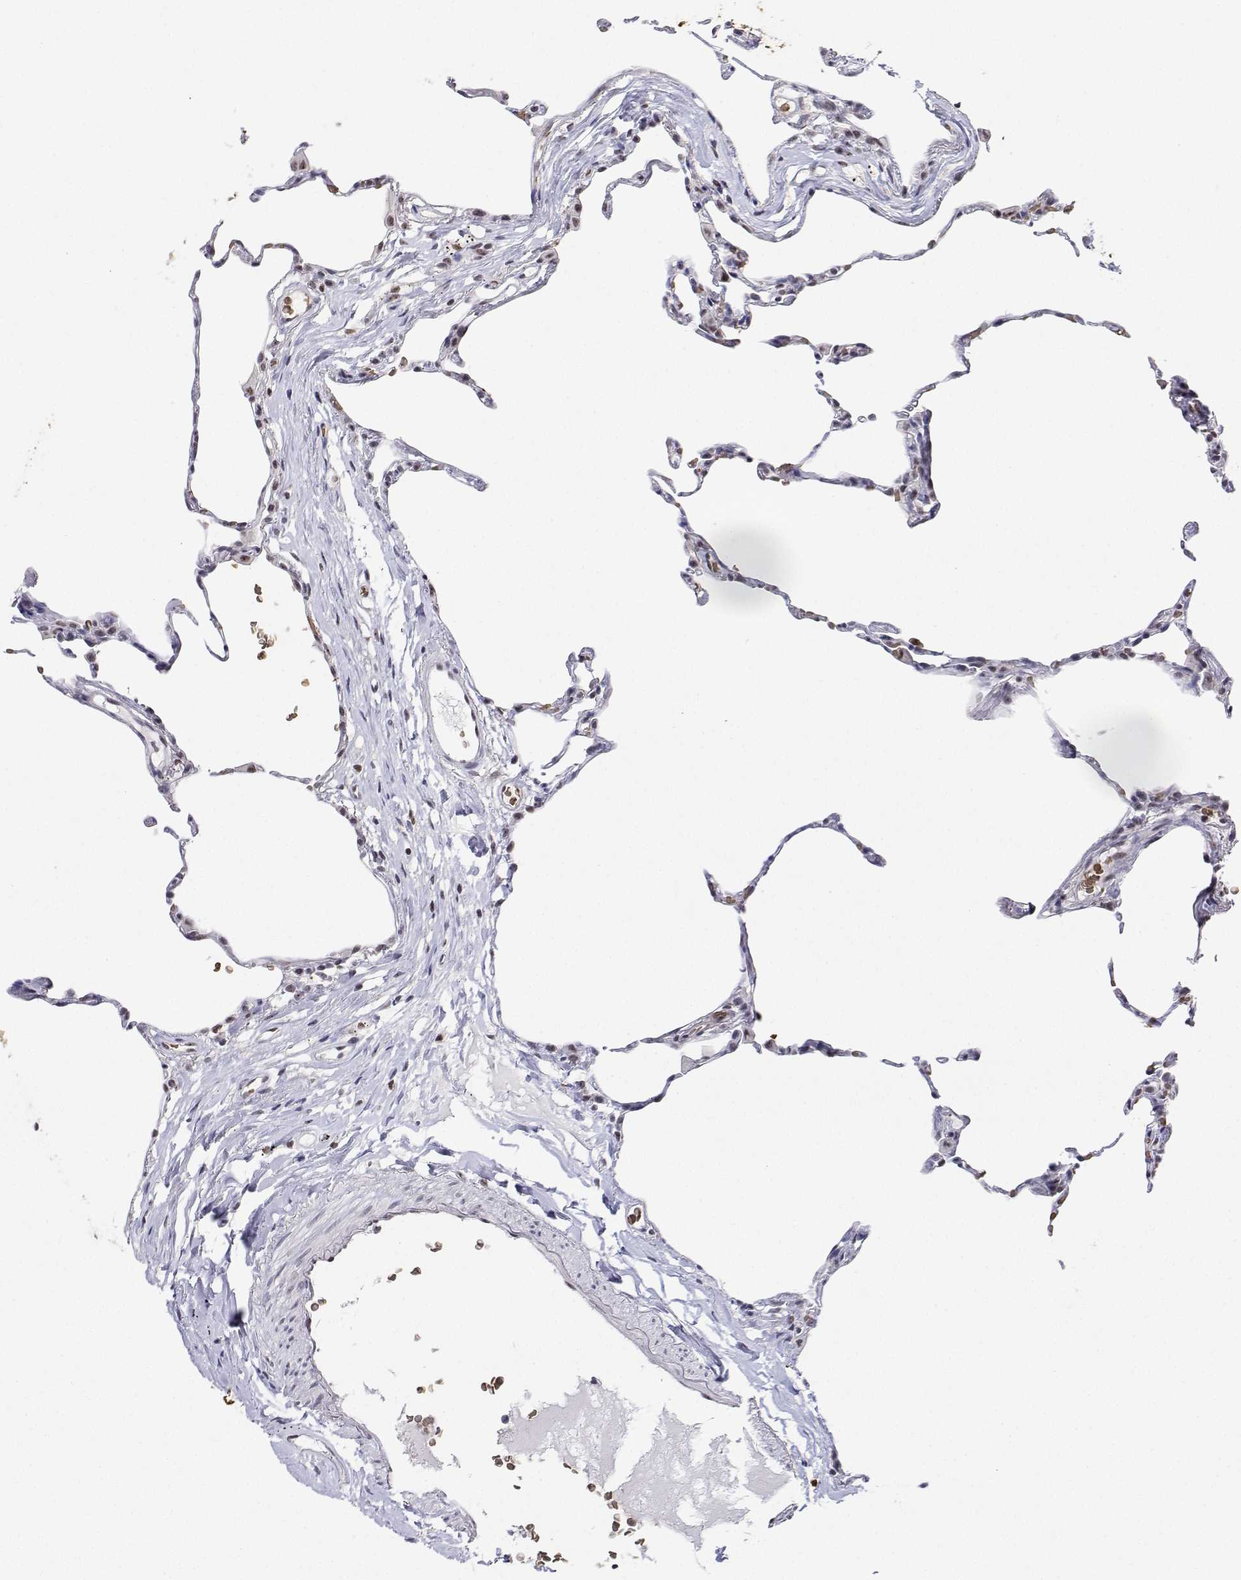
{"staining": {"intensity": "moderate", "quantity": "<25%", "location": "nuclear"}, "tissue": "lung", "cell_type": "Alveolar cells", "image_type": "normal", "snomed": [{"axis": "morphology", "description": "Normal tissue, NOS"}, {"axis": "topography", "description": "Lung"}], "caption": "Immunohistochemical staining of unremarkable human lung displays <25% levels of moderate nuclear protein positivity in approximately <25% of alveolar cells. Using DAB (3,3'-diaminobenzidine) (brown) and hematoxylin (blue) stains, captured at high magnification using brightfield microscopy.", "gene": "ADAR", "patient": {"sex": "female", "age": 57}}